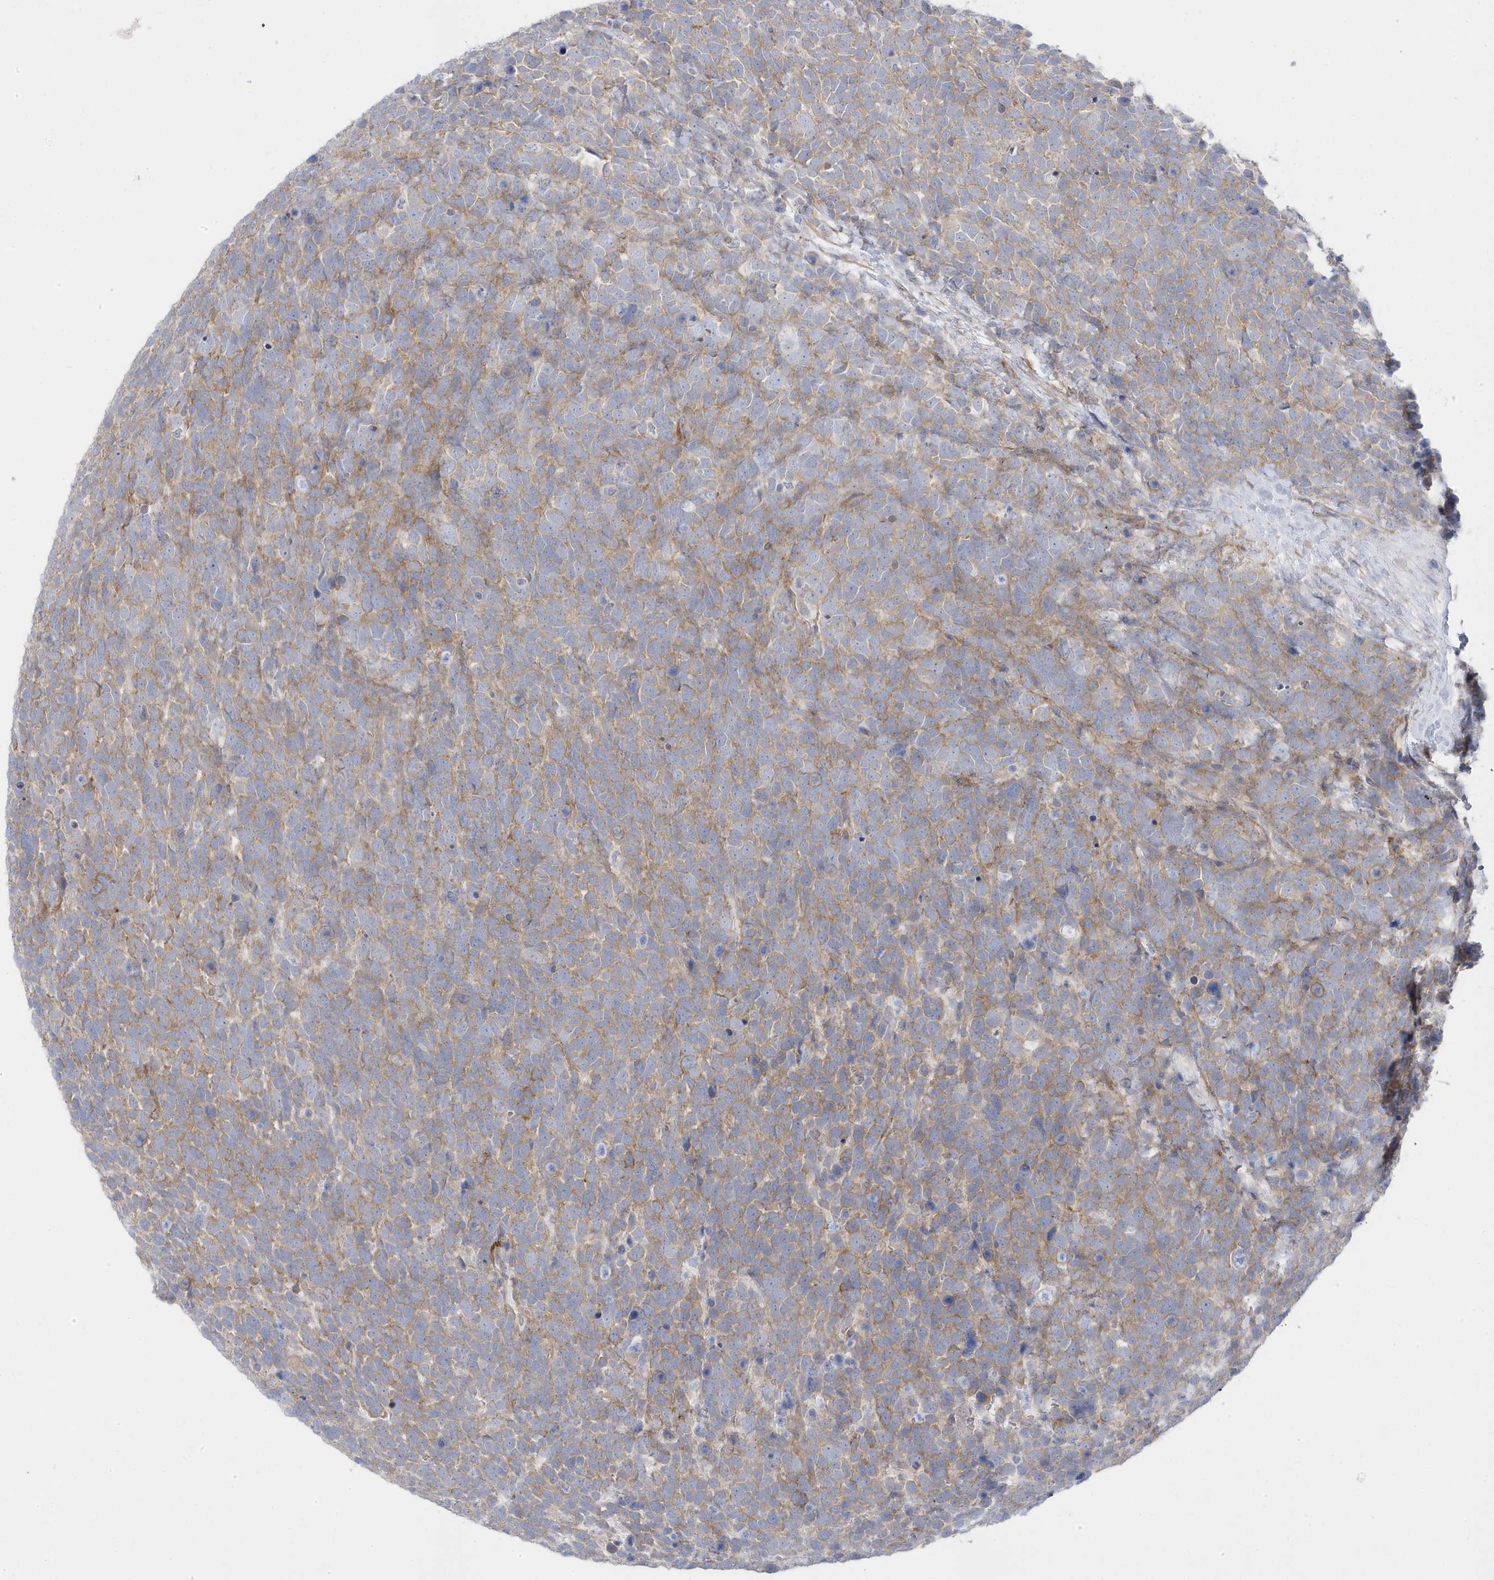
{"staining": {"intensity": "weak", "quantity": "25%-75%", "location": "cytoplasmic/membranous"}, "tissue": "urothelial cancer", "cell_type": "Tumor cells", "image_type": "cancer", "snomed": [{"axis": "morphology", "description": "Urothelial carcinoma, High grade"}, {"axis": "topography", "description": "Urinary bladder"}], "caption": "IHC micrograph of neoplastic tissue: human urothelial carcinoma (high-grade) stained using IHC exhibits low levels of weak protein expression localized specifically in the cytoplasmic/membranous of tumor cells, appearing as a cytoplasmic/membranous brown color.", "gene": "ANAPC1", "patient": {"sex": "female", "age": 82}}